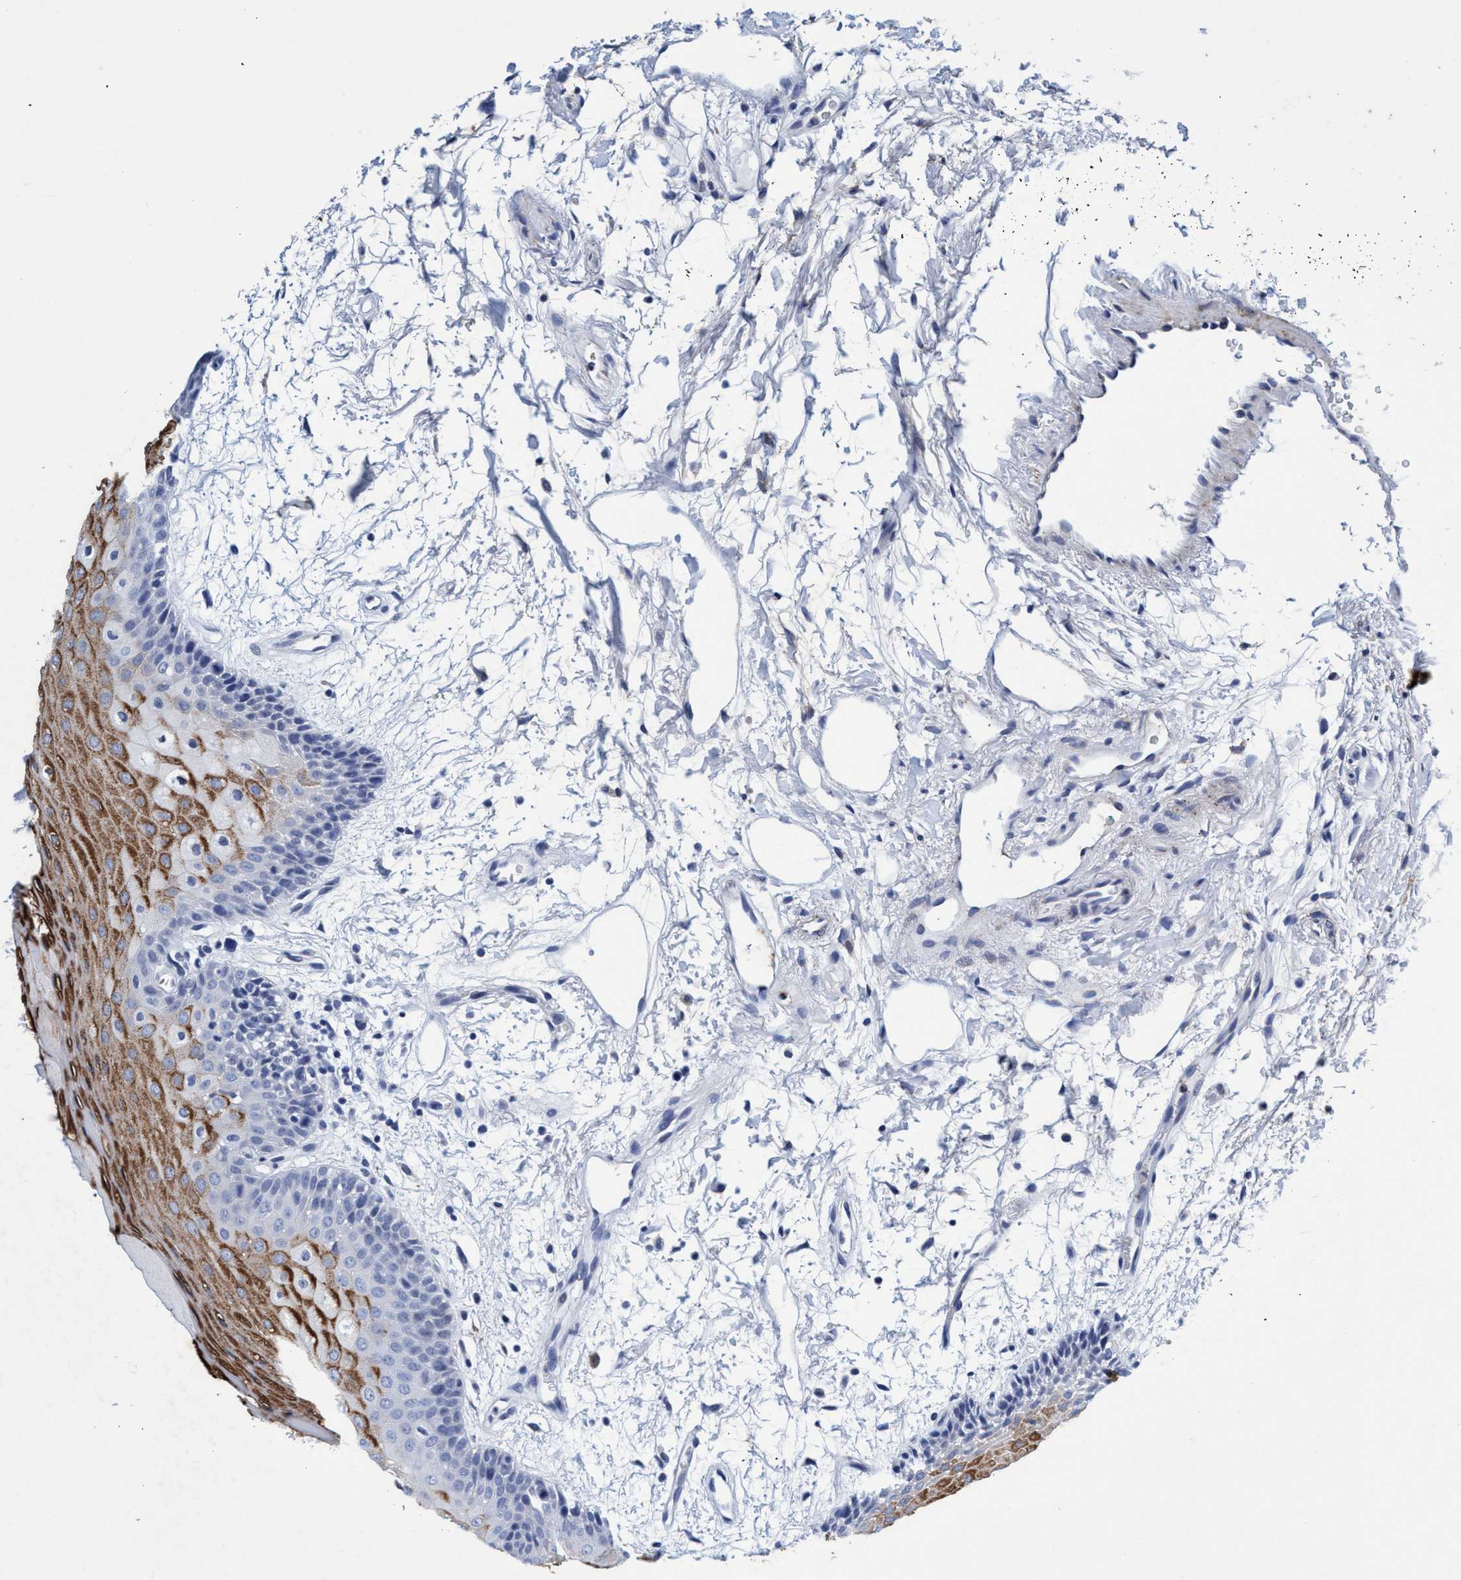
{"staining": {"intensity": "moderate", "quantity": "25%-75%", "location": "cytoplasmic/membranous"}, "tissue": "oral mucosa", "cell_type": "Squamous epithelial cells", "image_type": "normal", "snomed": [{"axis": "morphology", "description": "Normal tissue, NOS"}, {"axis": "topography", "description": "Skeletal muscle"}, {"axis": "topography", "description": "Oral tissue"}, {"axis": "topography", "description": "Peripheral nerve tissue"}], "caption": "Immunohistochemistry (IHC) (DAB) staining of unremarkable oral mucosa reveals moderate cytoplasmic/membranous protein staining in about 25%-75% of squamous epithelial cells. (DAB IHC, brown staining for protein, blue staining for nuclei).", "gene": "GRB14", "patient": {"sex": "female", "age": 84}}